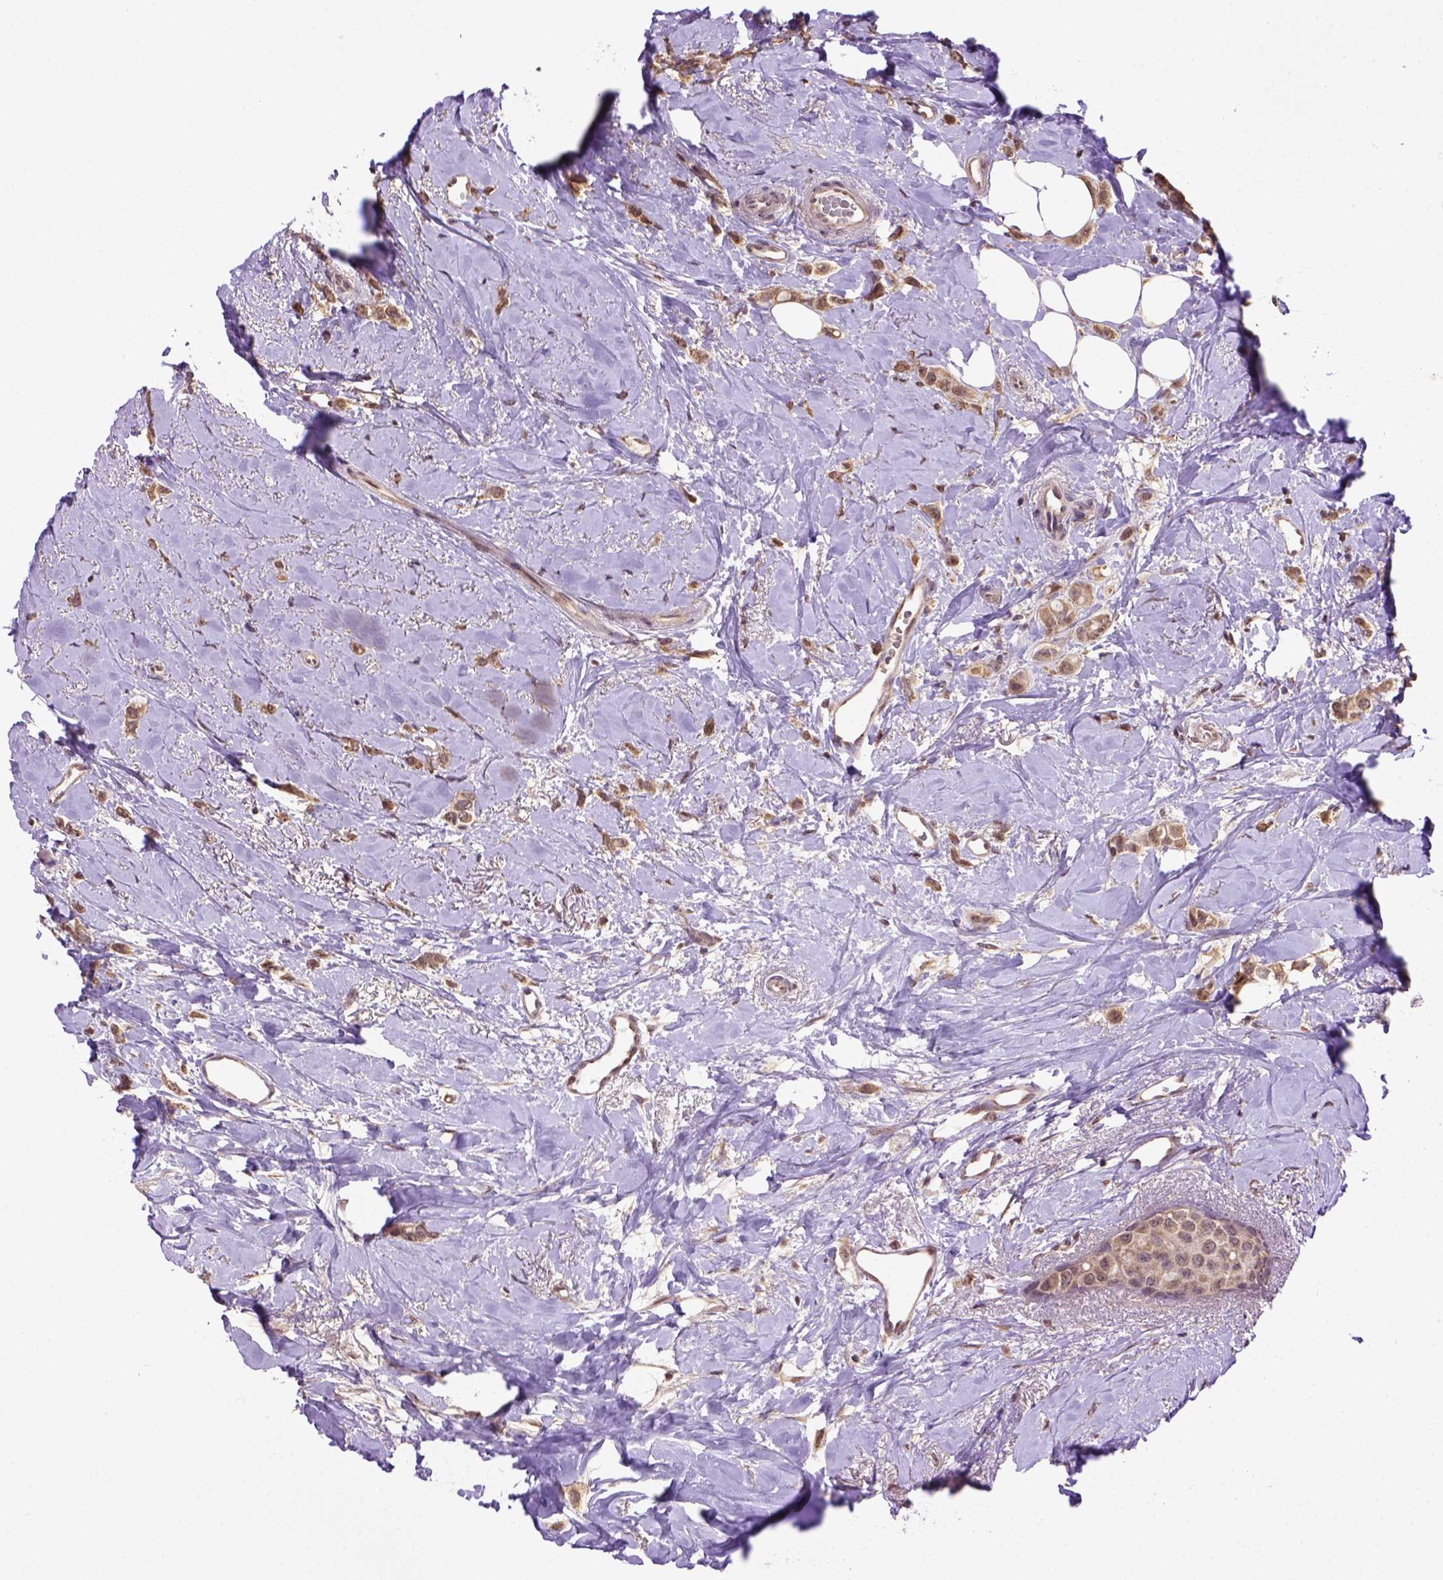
{"staining": {"intensity": "moderate", "quantity": "25%-75%", "location": "cytoplasmic/membranous"}, "tissue": "breast cancer", "cell_type": "Tumor cells", "image_type": "cancer", "snomed": [{"axis": "morphology", "description": "Lobular carcinoma"}, {"axis": "topography", "description": "Breast"}], "caption": "Breast cancer (lobular carcinoma) stained with immunohistochemistry exhibits moderate cytoplasmic/membranous positivity in about 25%-75% of tumor cells.", "gene": "WDR17", "patient": {"sex": "female", "age": 66}}